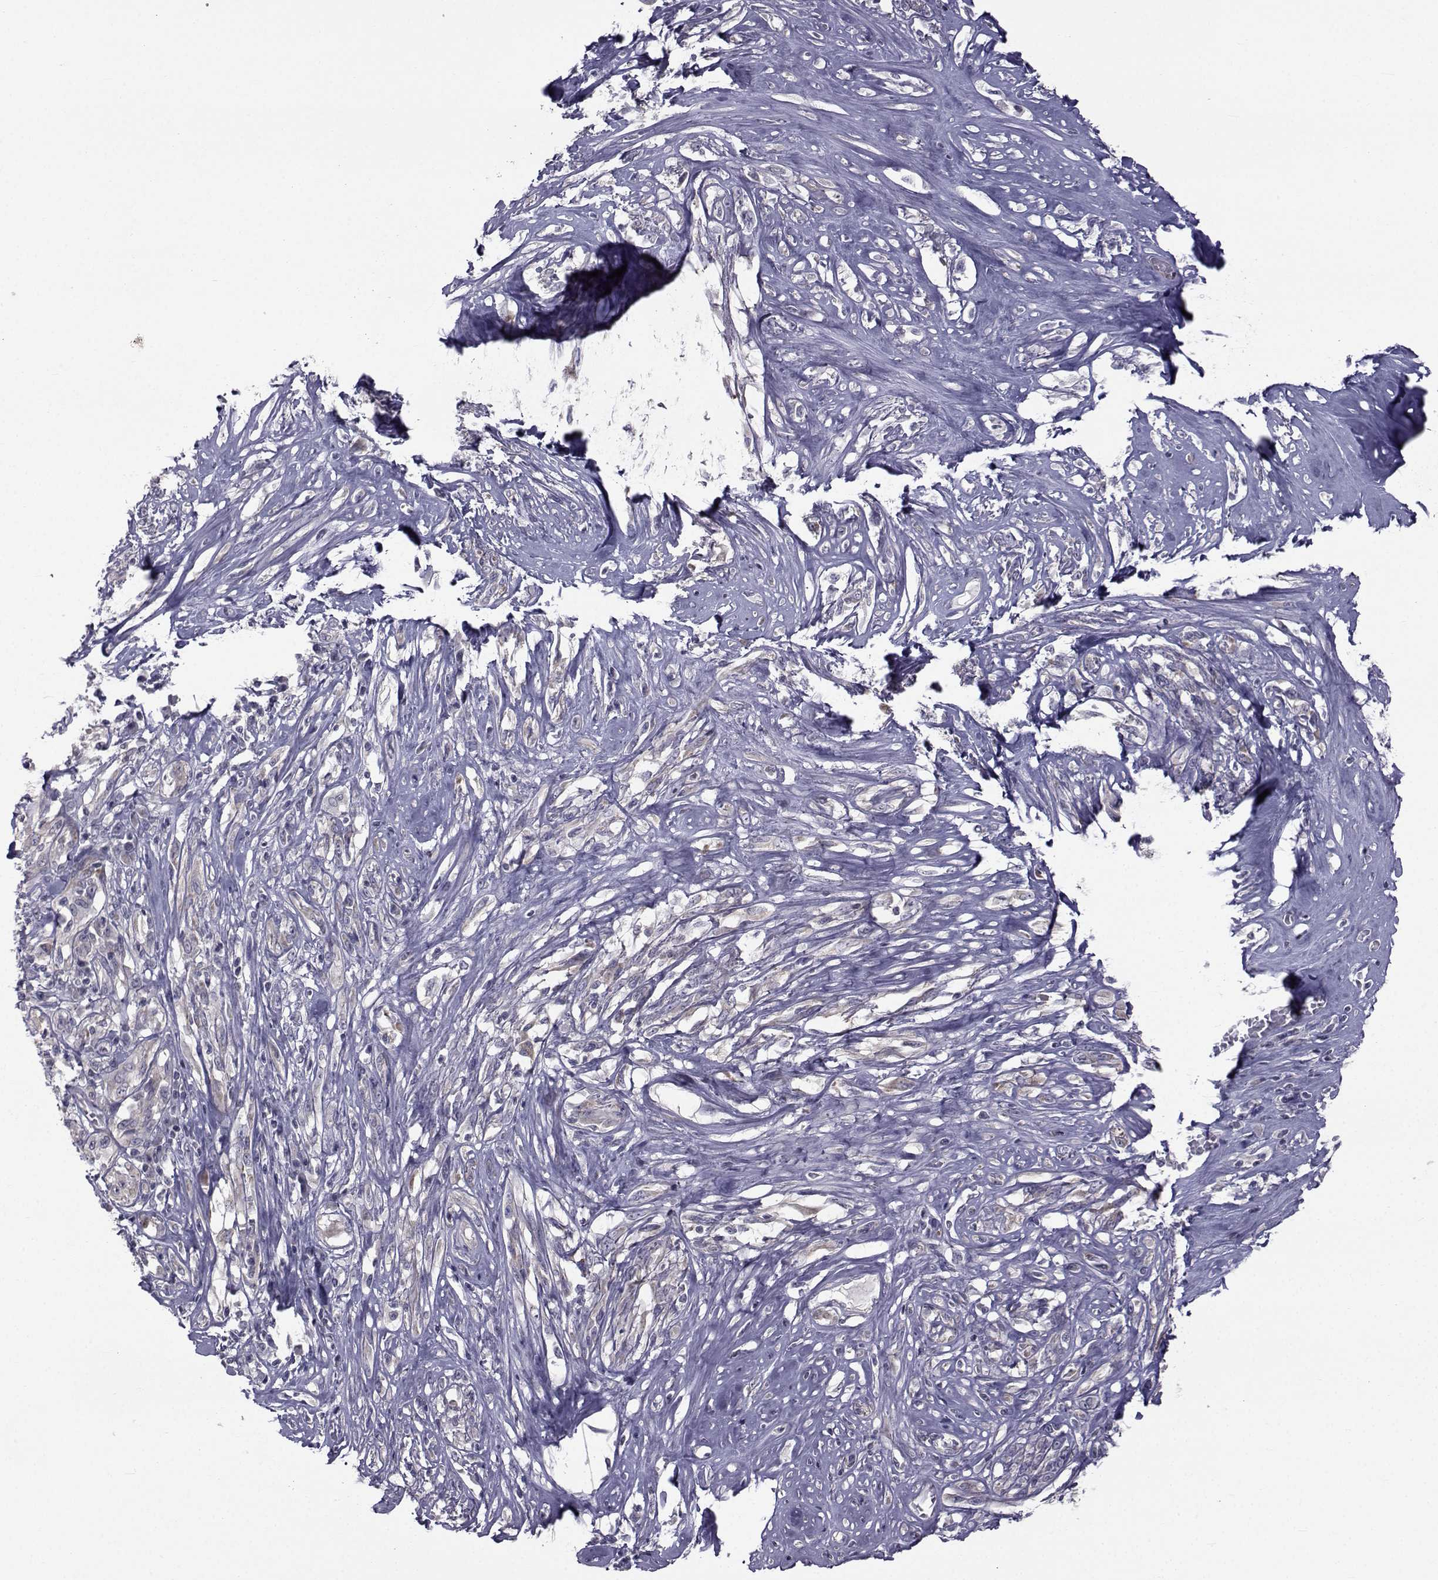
{"staining": {"intensity": "negative", "quantity": "none", "location": "none"}, "tissue": "melanoma", "cell_type": "Tumor cells", "image_type": "cancer", "snomed": [{"axis": "morphology", "description": "Malignant melanoma, NOS"}, {"axis": "topography", "description": "Skin"}], "caption": "The IHC photomicrograph has no significant staining in tumor cells of melanoma tissue. Nuclei are stained in blue.", "gene": "CFAP74", "patient": {"sex": "female", "age": 91}}